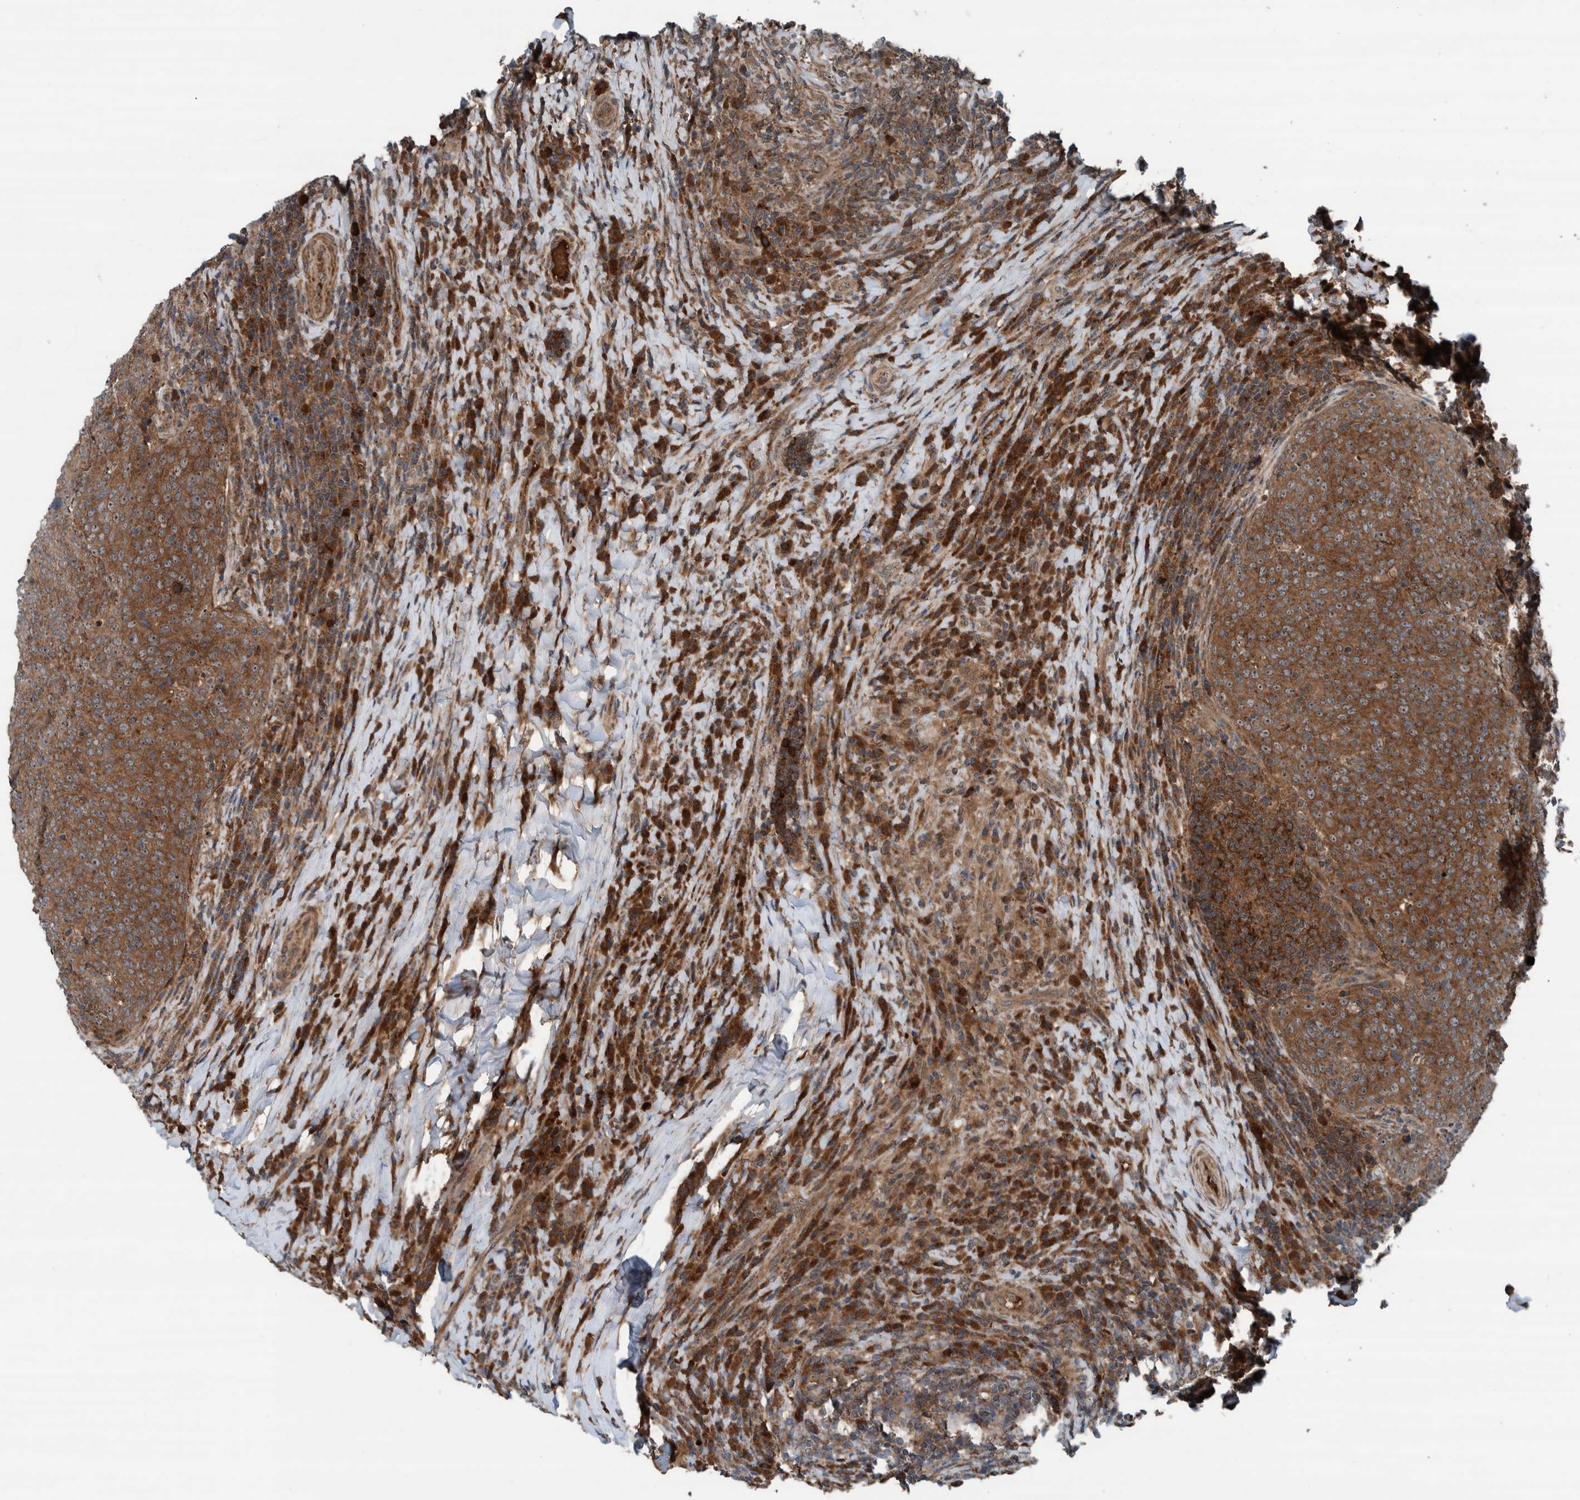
{"staining": {"intensity": "moderate", "quantity": ">75%", "location": "cytoplasmic/membranous"}, "tissue": "head and neck cancer", "cell_type": "Tumor cells", "image_type": "cancer", "snomed": [{"axis": "morphology", "description": "Squamous cell carcinoma, NOS"}, {"axis": "morphology", "description": "Squamous cell carcinoma, metastatic, NOS"}, {"axis": "topography", "description": "Lymph node"}, {"axis": "topography", "description": "Head-Neck"}], "caption": "IHC image of head and neck cancer (metastatic squamous cell carcinoma) stained for a protein (brown), which shows medium levels of moderate cytoplasmic/membranous expression in approximately >75% of tumor cells.", "gene": "CUEDC1", "patient": {"sex": "male", "age": 62}}